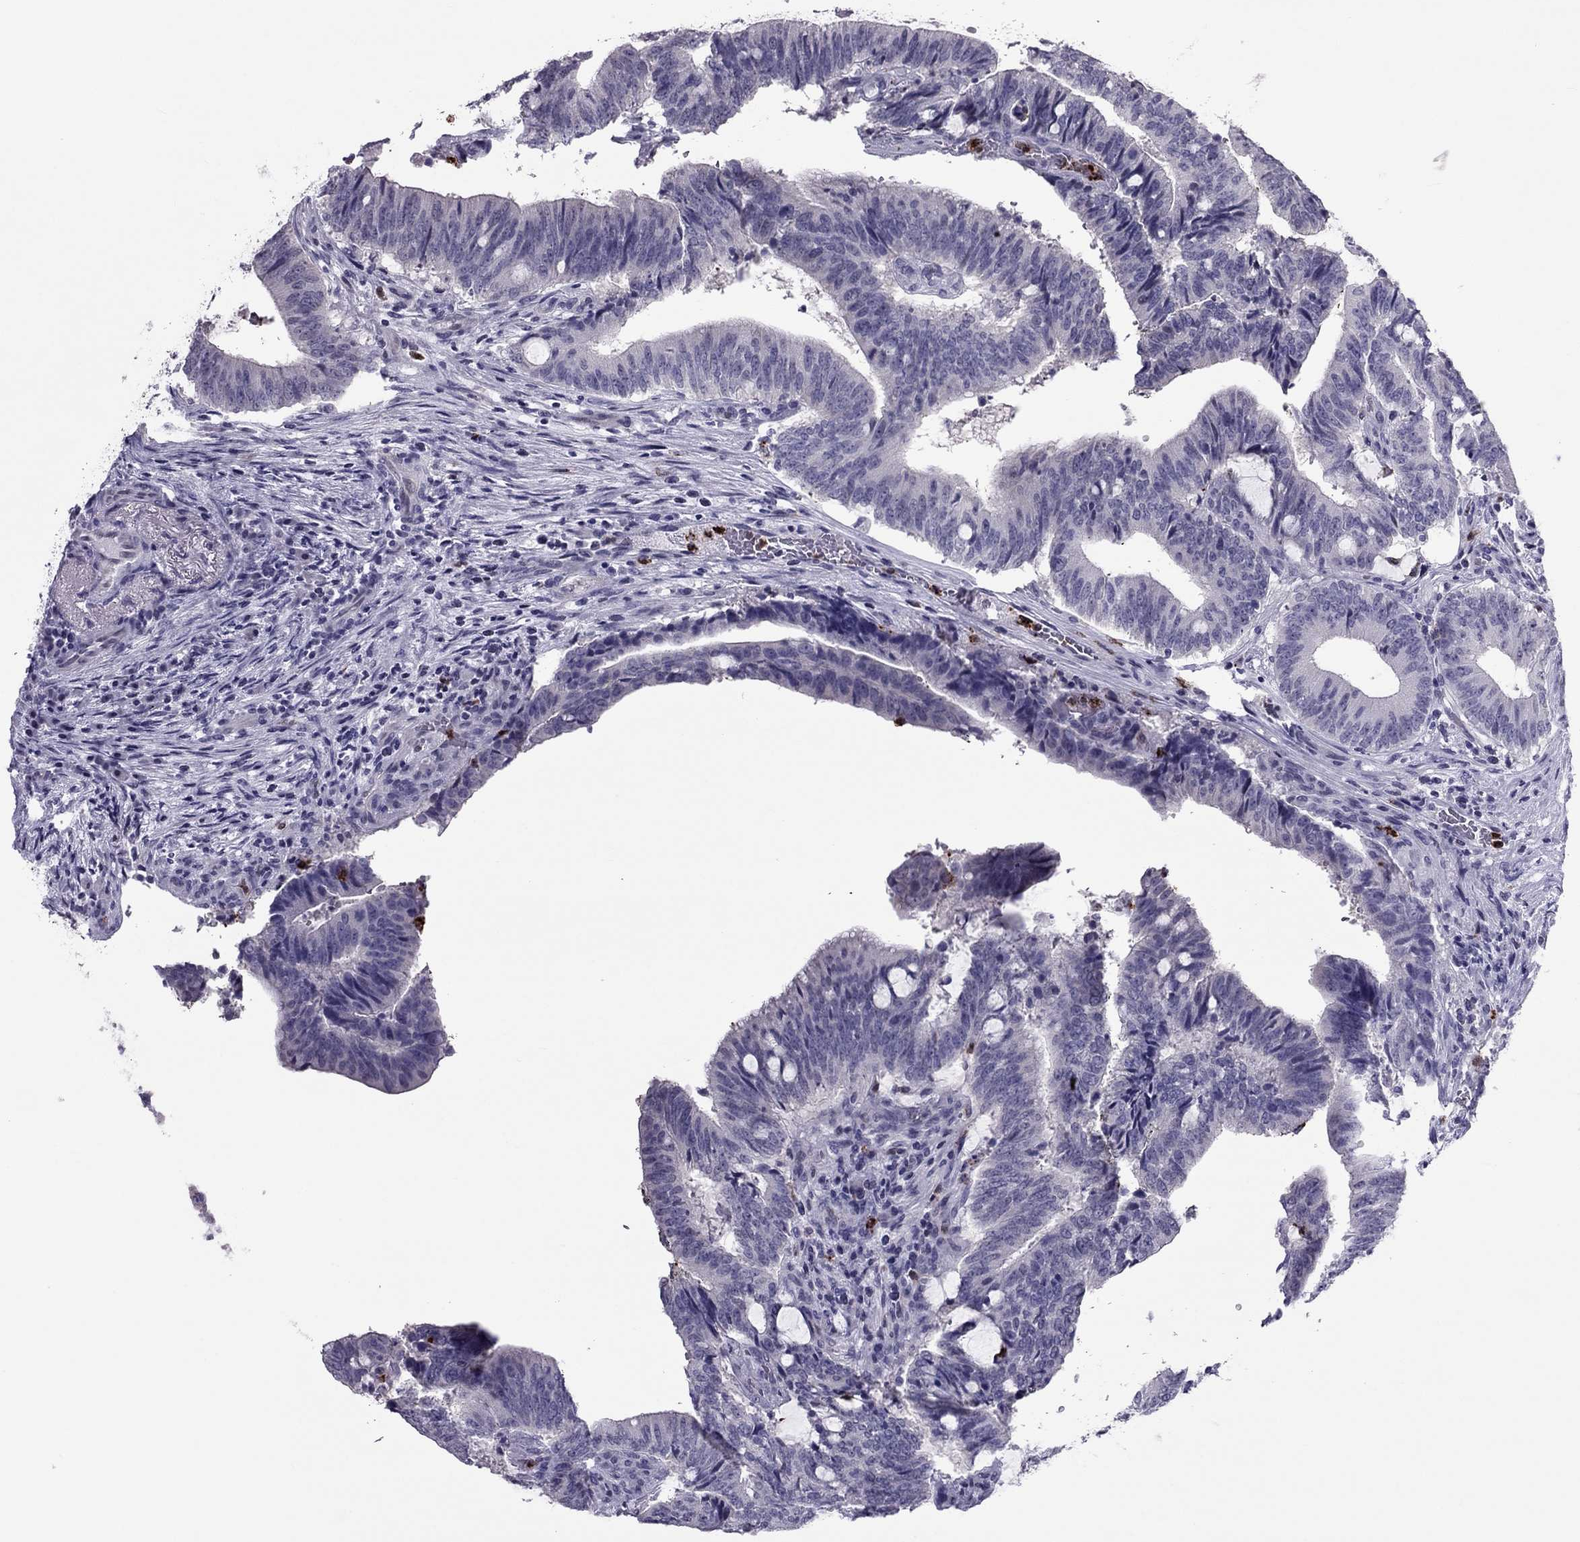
{"staining": {"intensity": "negative", "quantity": "none", "location": "none"}, "tissue": "colorectal cancer", "cell_type": "Tumor cells", "image_type": "cancer", "snomed": [{"axis": "morphology", "description": "Adenocarcinoma, NOS"}, {"axis": "topography", "description": "Colon"}], "caption": "Colorectal cancer (adenocarcinoma) stained for a protein using IHC reveals no positivity tumor cells.", "gene": "CCL27", "patient": {"sex": "female", "age": 43}}